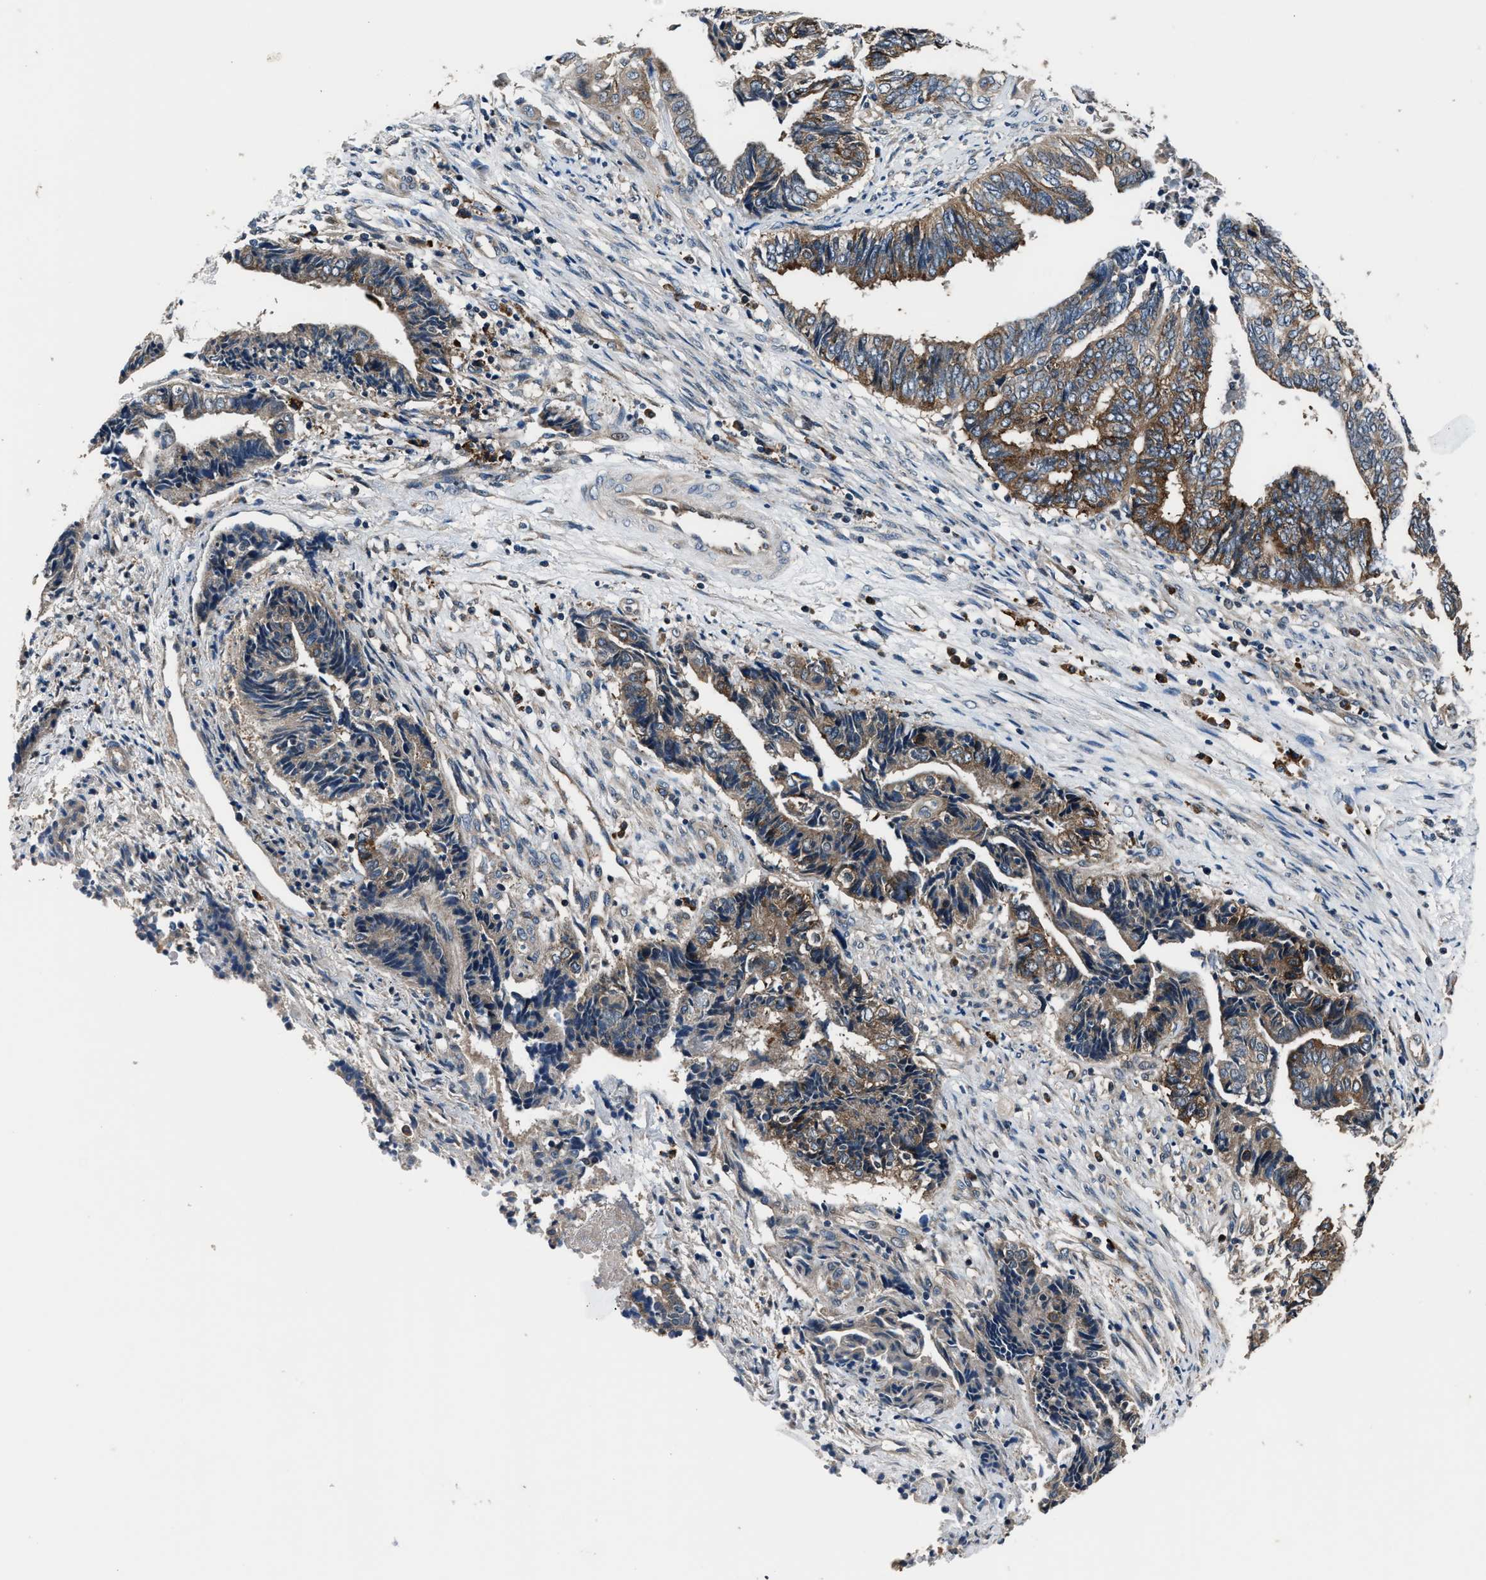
{"staining": {"intensity": "moderate", "quantity": ">75%", "location": "cytoplasmic/membranous"}, "tissue": "endometrial cancer", "cell_type": "Tumor cells", "image_type": "cancer", "snomed": [{"axis": "morphology", "description": "Adenocarcinoma, NOS"}, {"axis": "topography", "description": "Uterus"}, {"axis": "topography", "description": "Endometrium"}], "caption": "Endometrial adenocarcinoma was stained to show a protein in brown. There is medium levels of moderate cytoplasmic/membranous staining in about >75% of tumor cells.", "gene": "IMPDH2", "patient": {"sex": "female", "age": 70}}